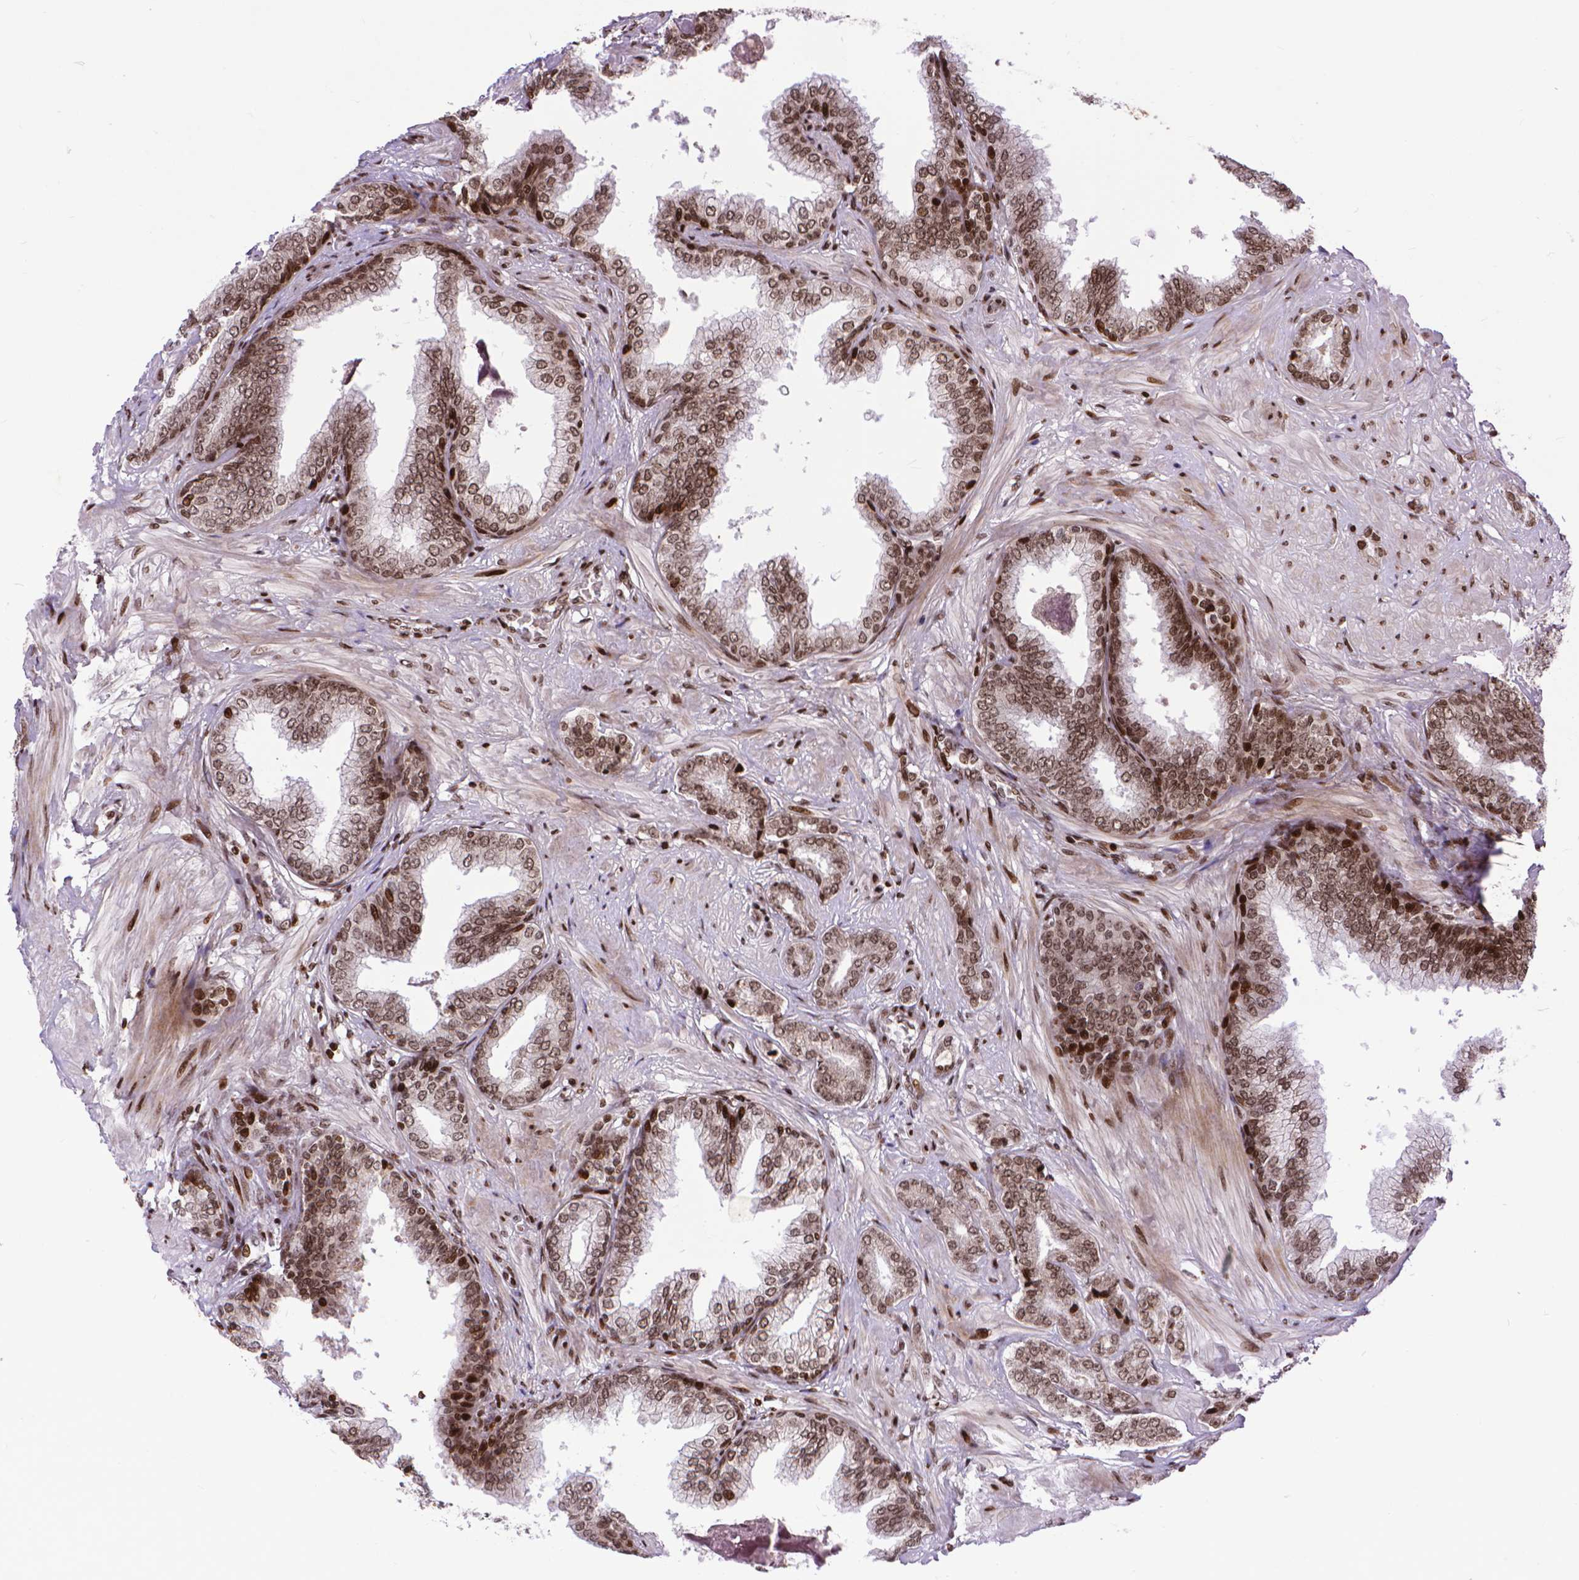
{"staining": {"intensity": "weak", "quantity": ">75%", "location": "nuclear"}, "tissue": "prostate cancer", "cell_type": "Tumor cells", "image_type": "cancer", "snomed": [{"axis": "morphology", "description": "Adenocarcinoma, Low grade"}, {"axis": "topography", "description": "Prostate"}], "caption": "Immunohistochemistry (IHC) staining of adenocarcinoma (low-grade) (prostate), which exhibits low levels of weak nuclear staining in approximately >75% of tumor cells indicating weak nuclear protein staining. The staining was performed using DAB (brown) for protein detection and nuclei were counterstained in hematoxylin (blue).", "gene": "AMER1", "patient": {"sex": "male", "age": 55}}